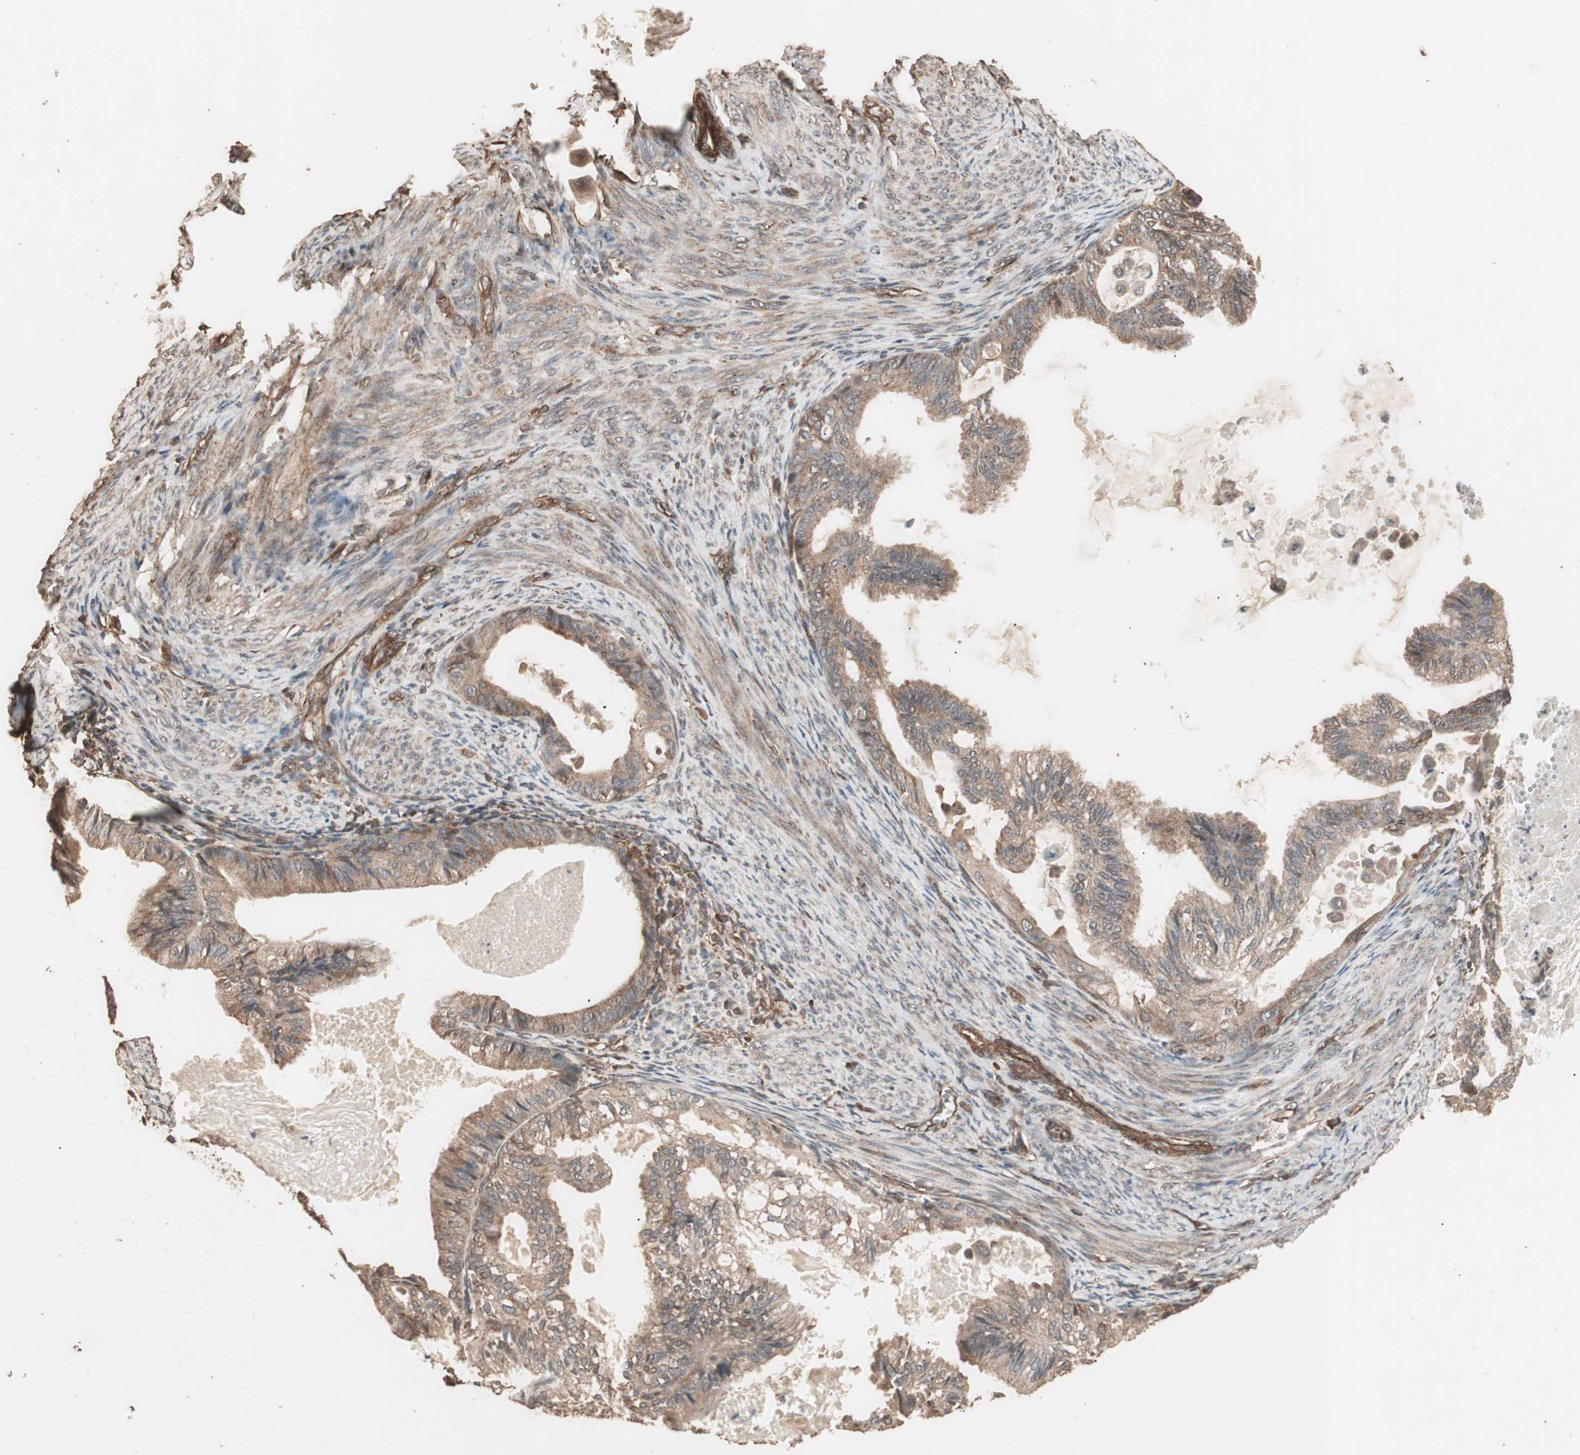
{"staining": {"intensity": "moderate", "quantity": ">75%", "location": "cytoplasmic/membranous"}, "tissue": "cervical cancer", "cell_type": "Tumor cells", "image_type": "cancer", "snomed": [{"axis": "morphology", "description": "Normal tissue, NOS"}, {"axis": "morphology", "description": "Adenocarcinoma, NOS"}, {"axis": "topography", "description": "Cervix"}, {"axis": "topography", "description": "Endometrium"}], "caption": "Protein staining of cervical adenocarcinoma tissue exhibits moderate cytoplasmic/membranous staining in about >75% of tumor cells.", "gene": "CCN4", "patient": {"sex": "female", "age": 86}}